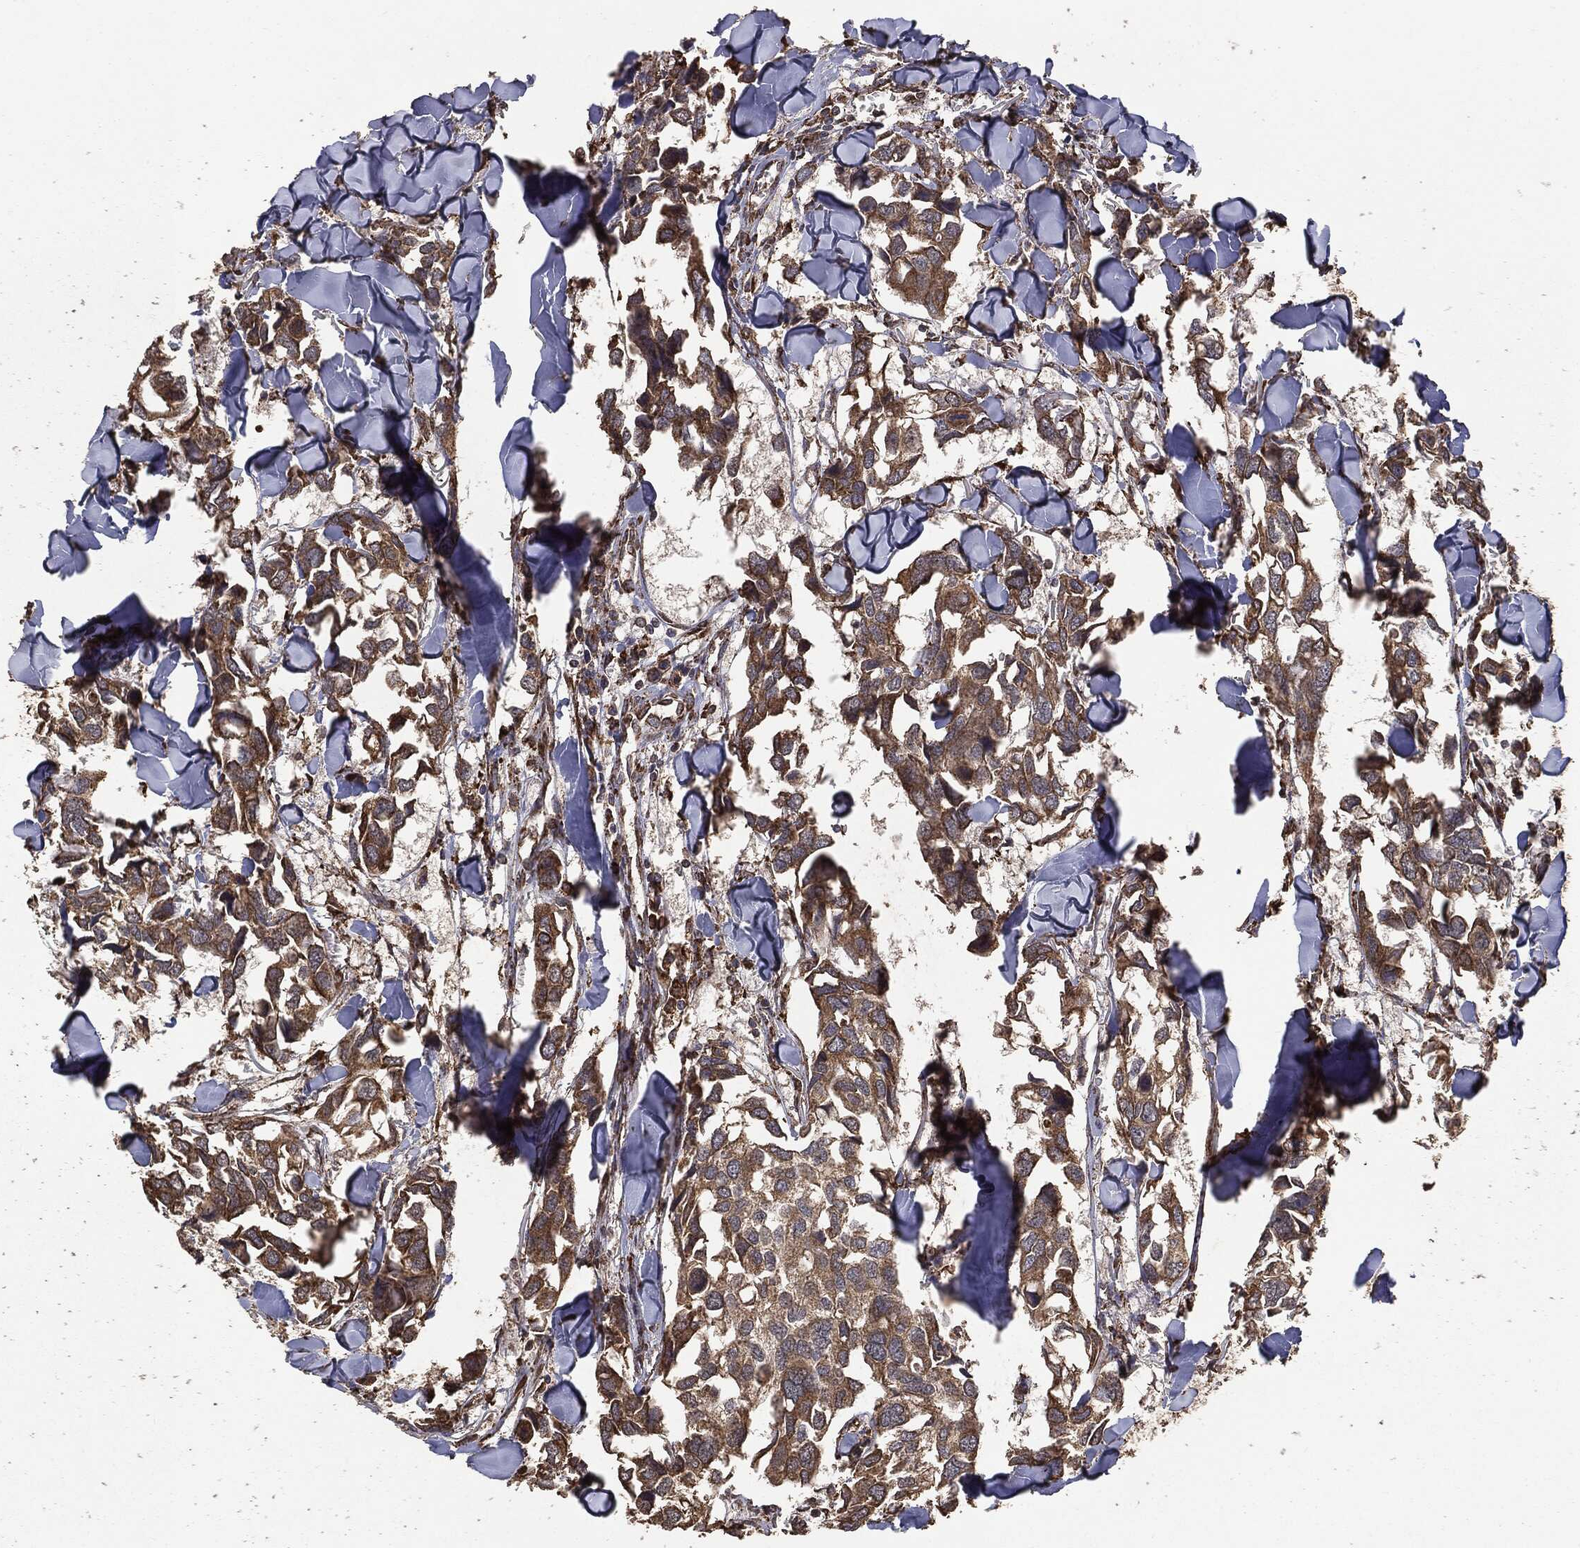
{"staining": {"intensity": "moderate", "quantity": ">75%", "location": "cytoplasmic/membranous"}, "tissue": "breast cancer", "cell_type": "Tumor cells", "image_type": "cancer", "snomed": [{"axis": "morphology", "description": "Duct carcinoma"}, {"axis": "topography", "description": "Breast"}], "caption": "Breast cancer stained with immunohistochemistry (IHC) reveals moderate cytoplasmic/membranous positivity in approximately >75% of tumor cells.", "gene": "MTOR", "patient": {"sex": "female", "age": 83}}